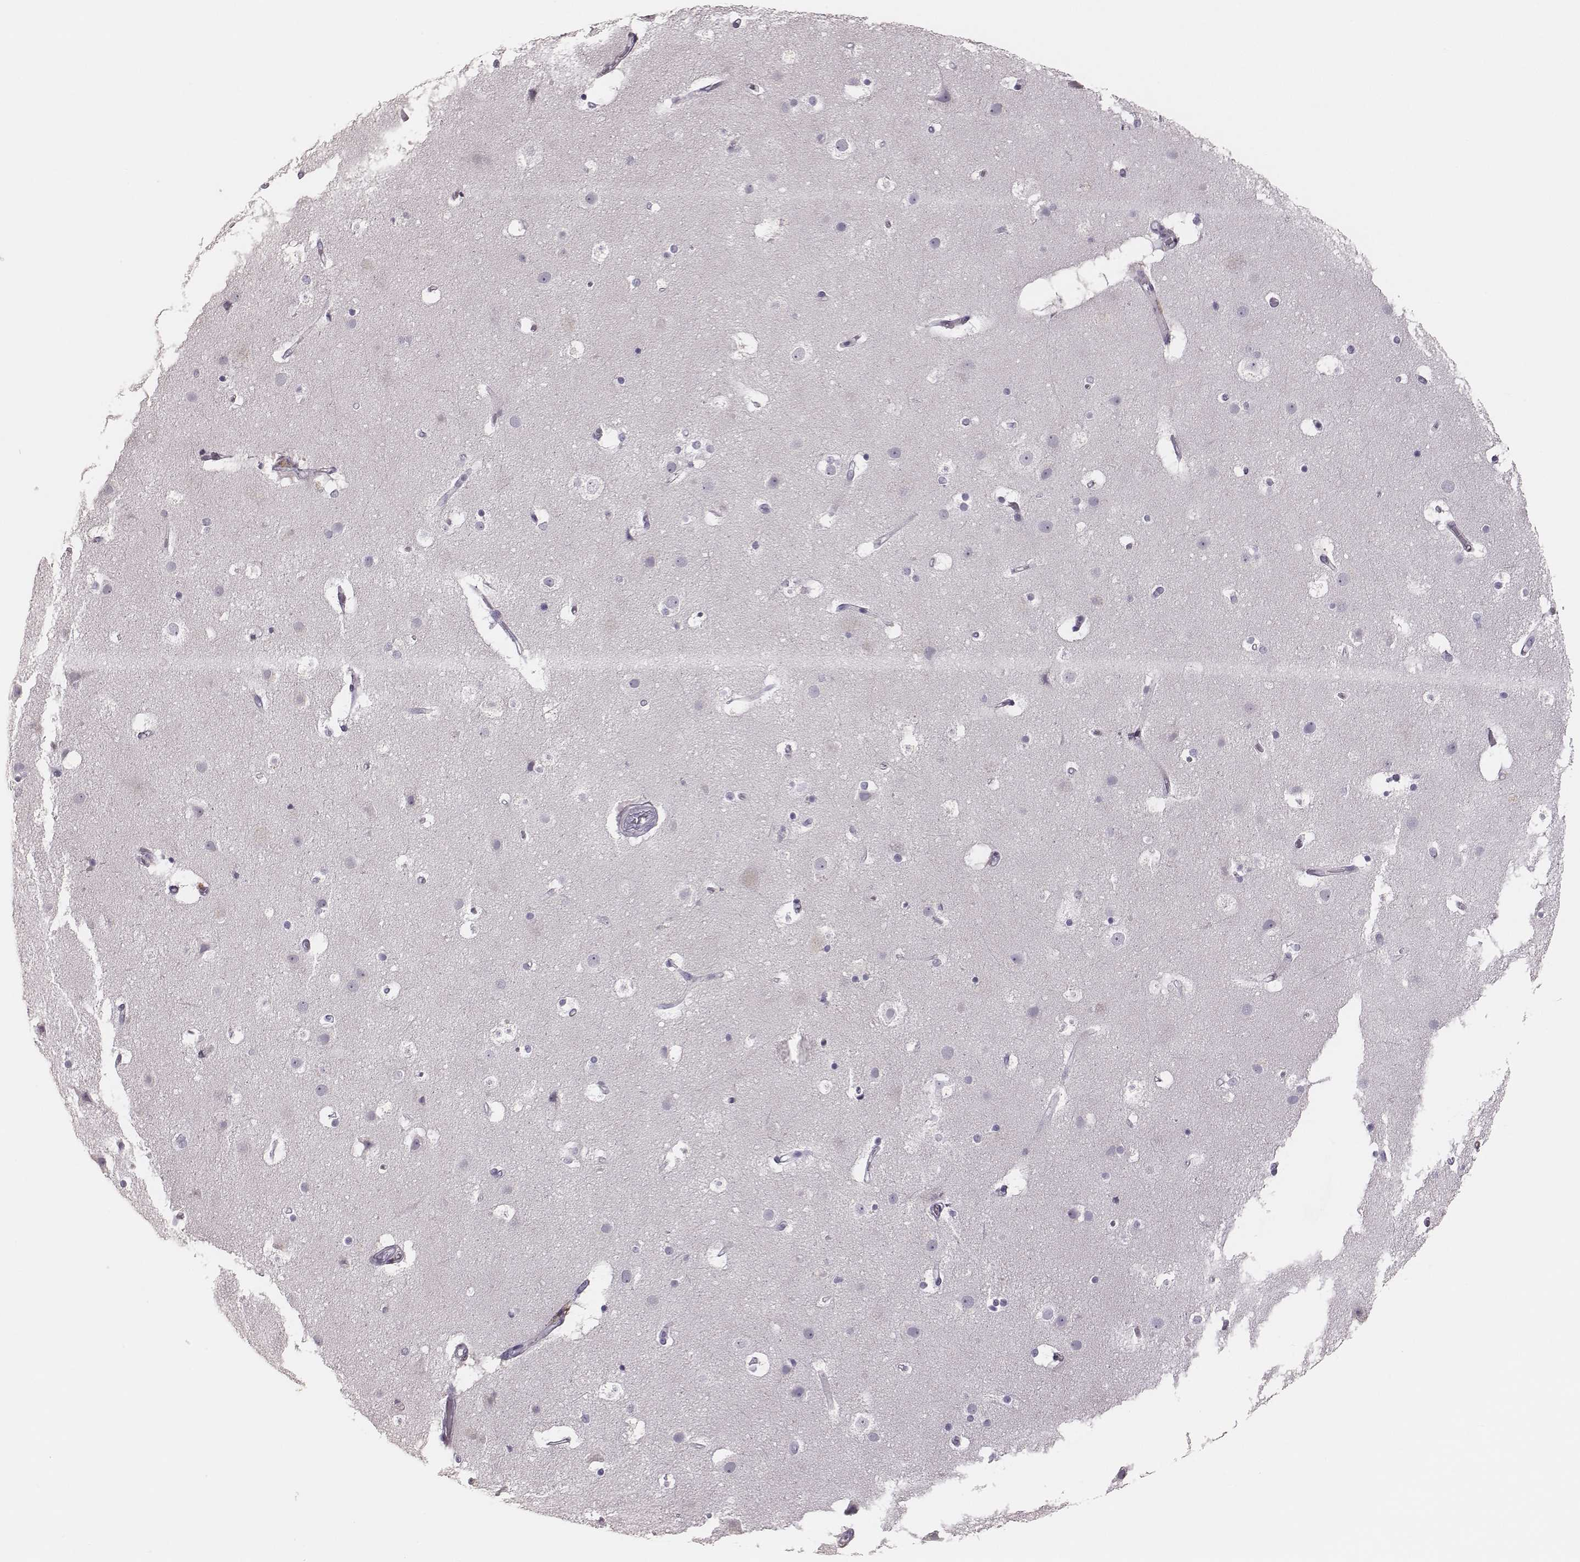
{"staining": {"intensity": "negative", "quantity": "none", "location": "none"}, "tissue": "cerebral cortex", "cell_type": "Endothelial cells", "image_type": "normal", "snomed": [{"axis": "morphology", "description": "Normal tissue, NOS"}, {"axis": "topography", "description": "Cerebral cortex"}], "caption": "Endothelial cells show no significant protein positivity in benign cerebral cortex. (Stains: DAB immunohistochemistry (IHC) with hematoxylin counter stain, Microscopy: brightfield microscopy at high magnification).", "gene": "ADGRF4", "patient": {"sex": "female", "age": 52}}